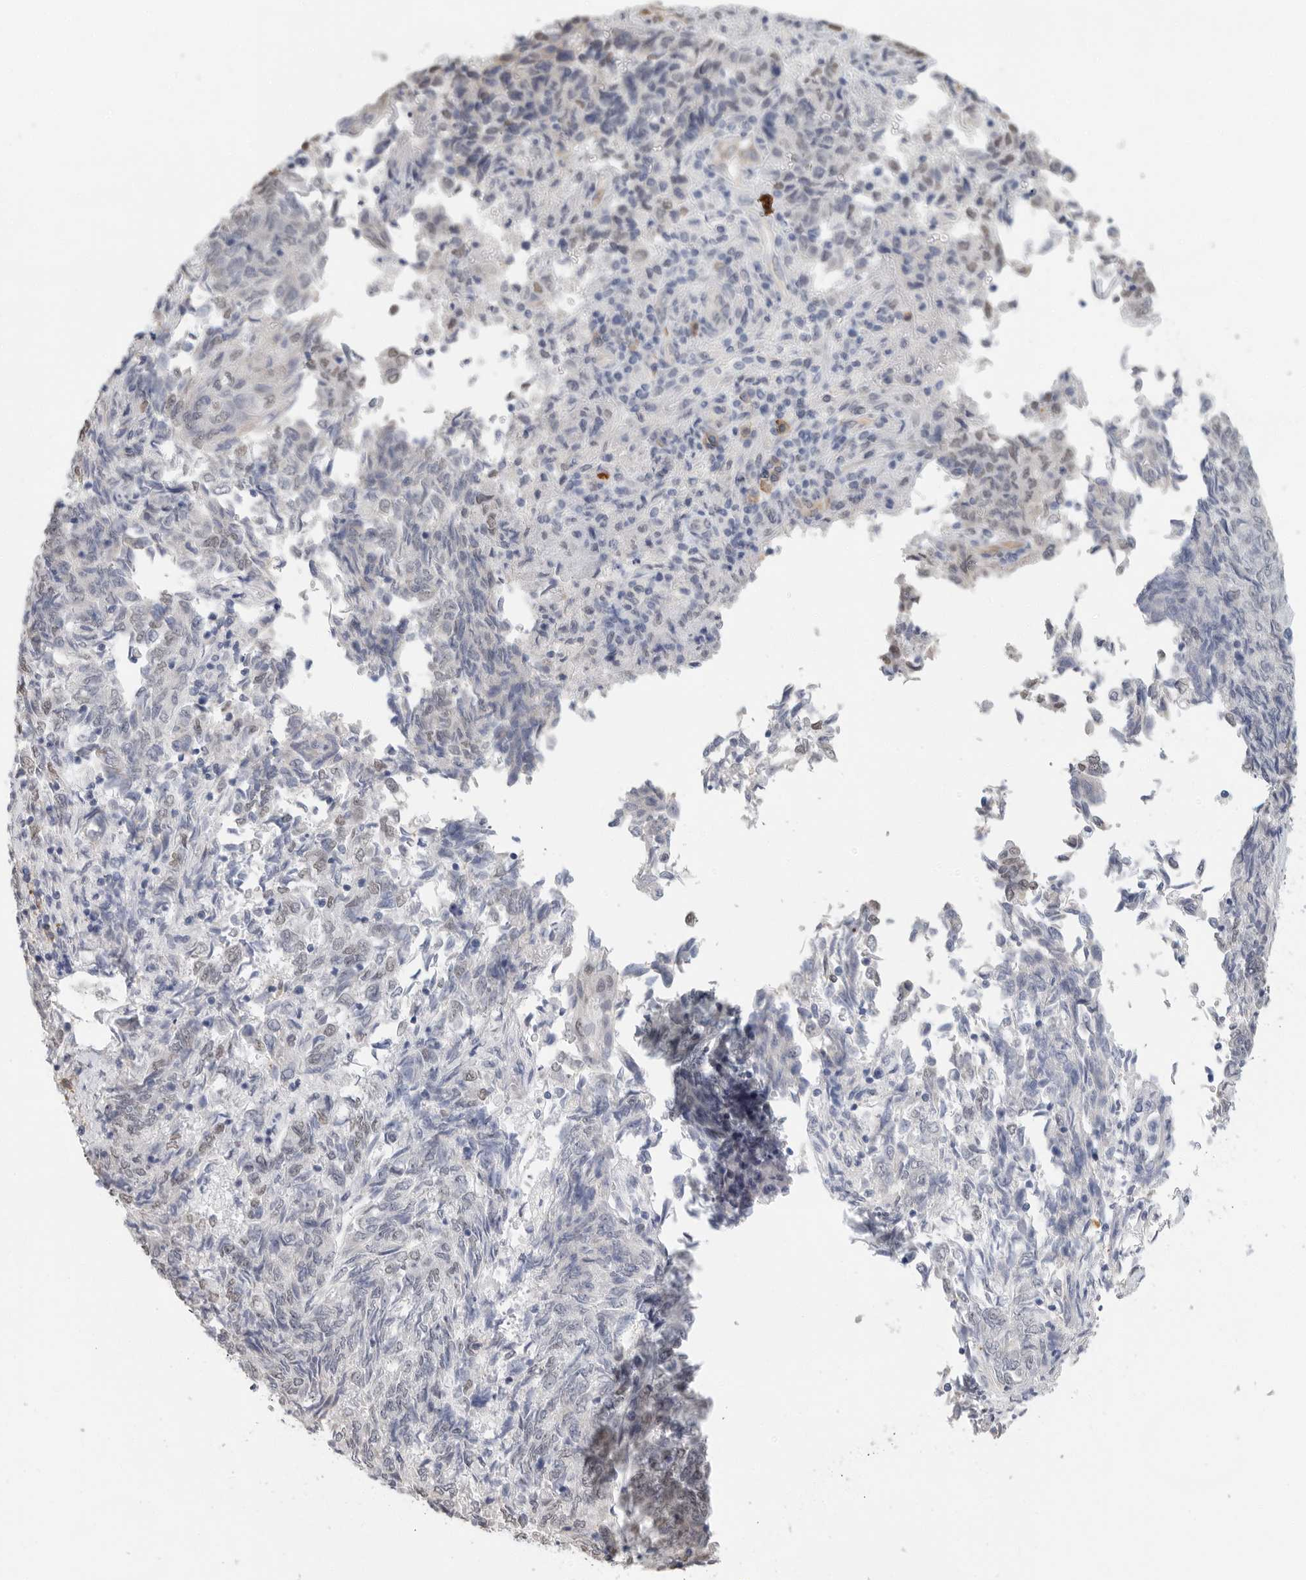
{"staining": {"intensity": "weak", "quantity": "<25%", "location": "nuclear"}, "tissue": "endometrial cancer", "cell_type": "Tumor cells", "image_type": "cancer", "snomed": [{"axis": "morphology", "description": "Adenocarcinoma, NOS"}, {"axis": "topography", "description": "Endometrium"}], "caption": "Immunohistochemistry image of endometrial cancer (adenocarcinoma) stained for a protein (brown), which shows no positivity in tumor cells. (DAB (3,3'-diaminobenzidine) IHC visualized using brightfield microscopy, high magnification).", "gene": "ARHGEF10", "patient": {"sex": "female", "age": 80}}